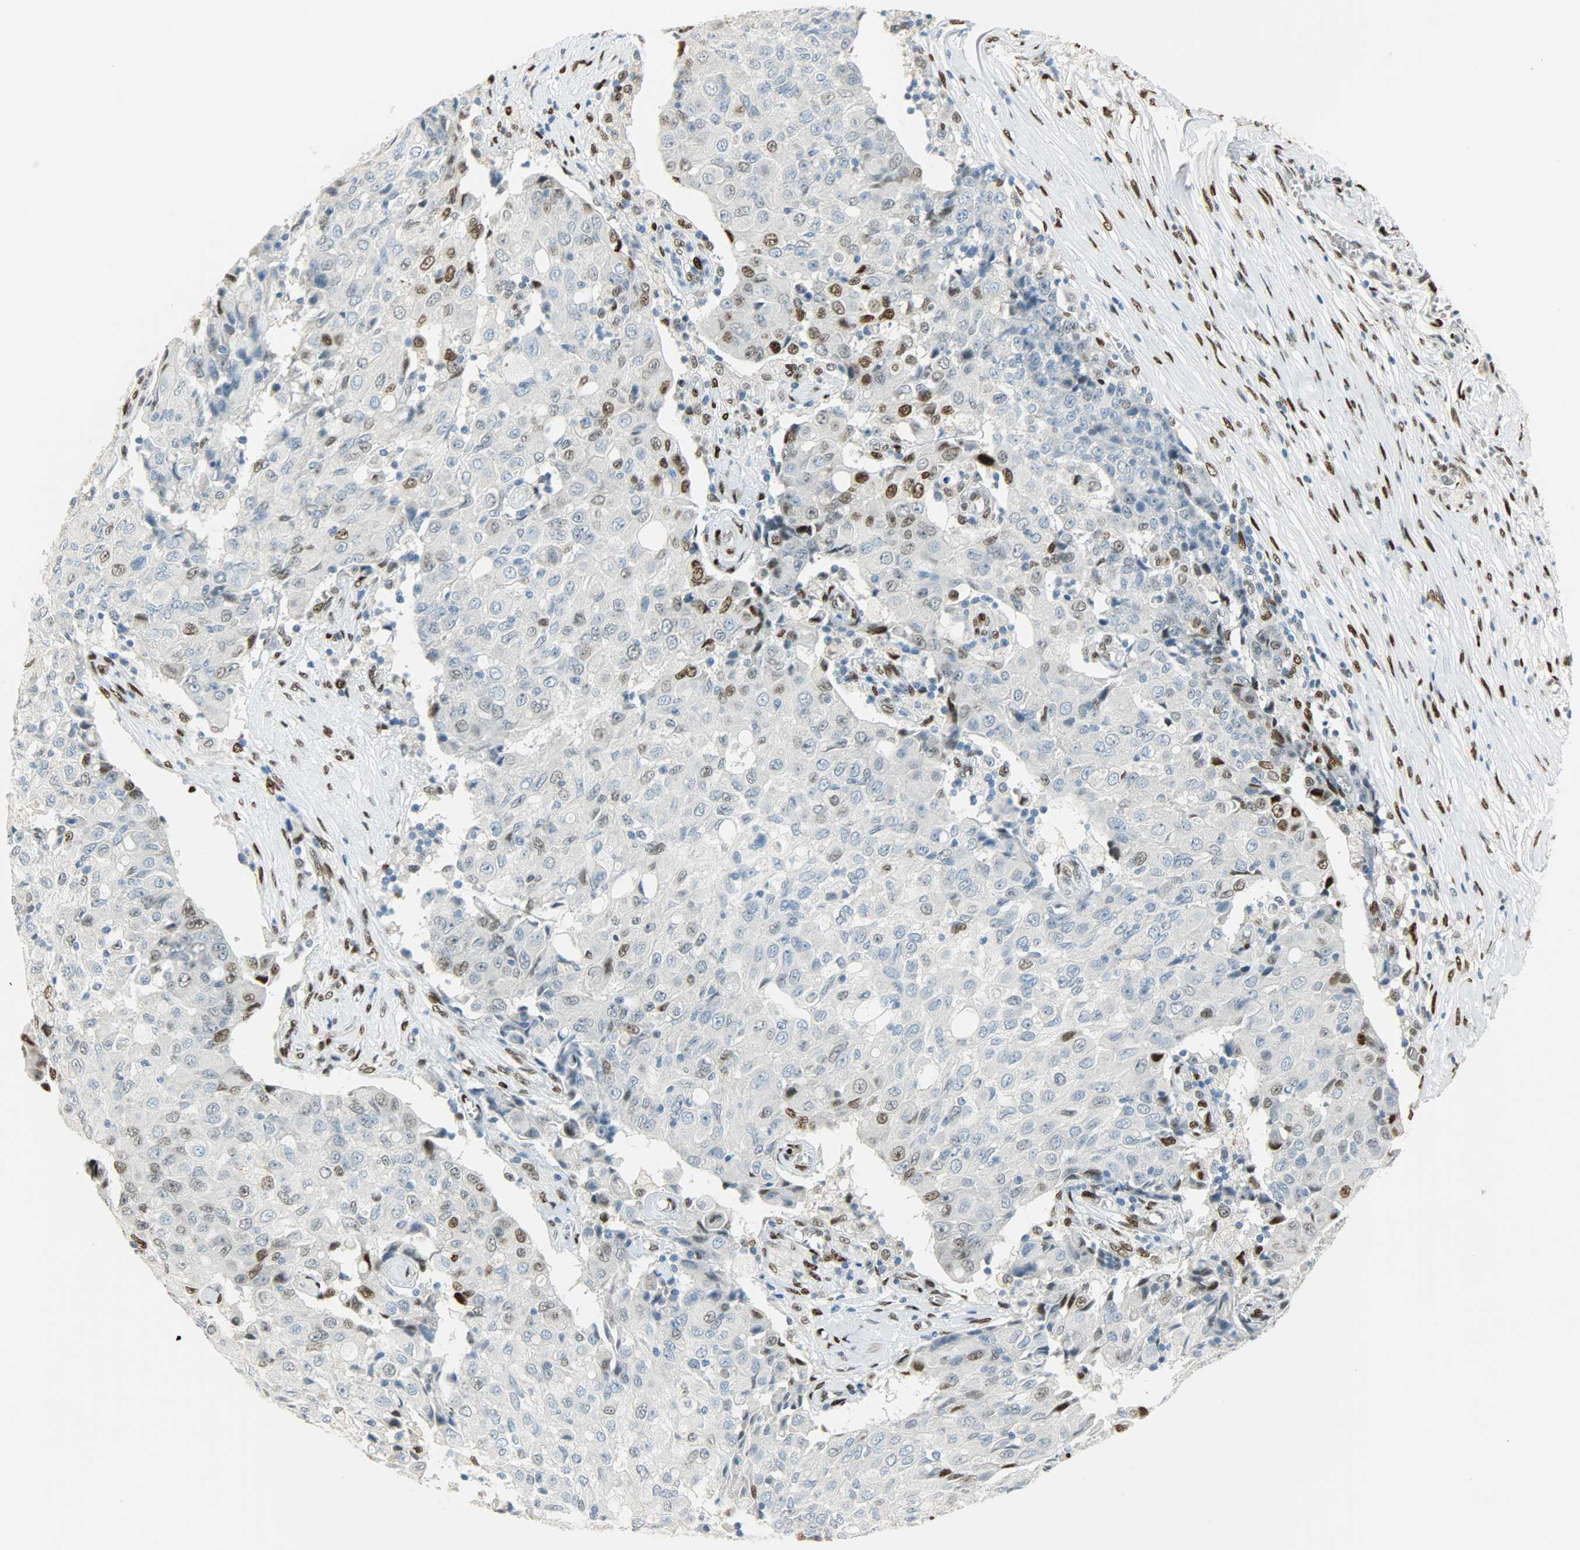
{"staining": {"intensity": "weak", "quantity": "<25%", "location": "nuclear"}, "tissue": "ovarian cancer", "cell_type": "Tumor cells", "image_type": "cancer", "snomed": [{"axis": "morphology", "description": "Carcinoma, endometroid"}, {"axis": "topography", "description": "Ovary"}], "caption": "Image shows no protein expression in tumor cells of ovarian cancer tissue.", "gene": "JUNB", "patient": {"sex": "female", "age": 42}}